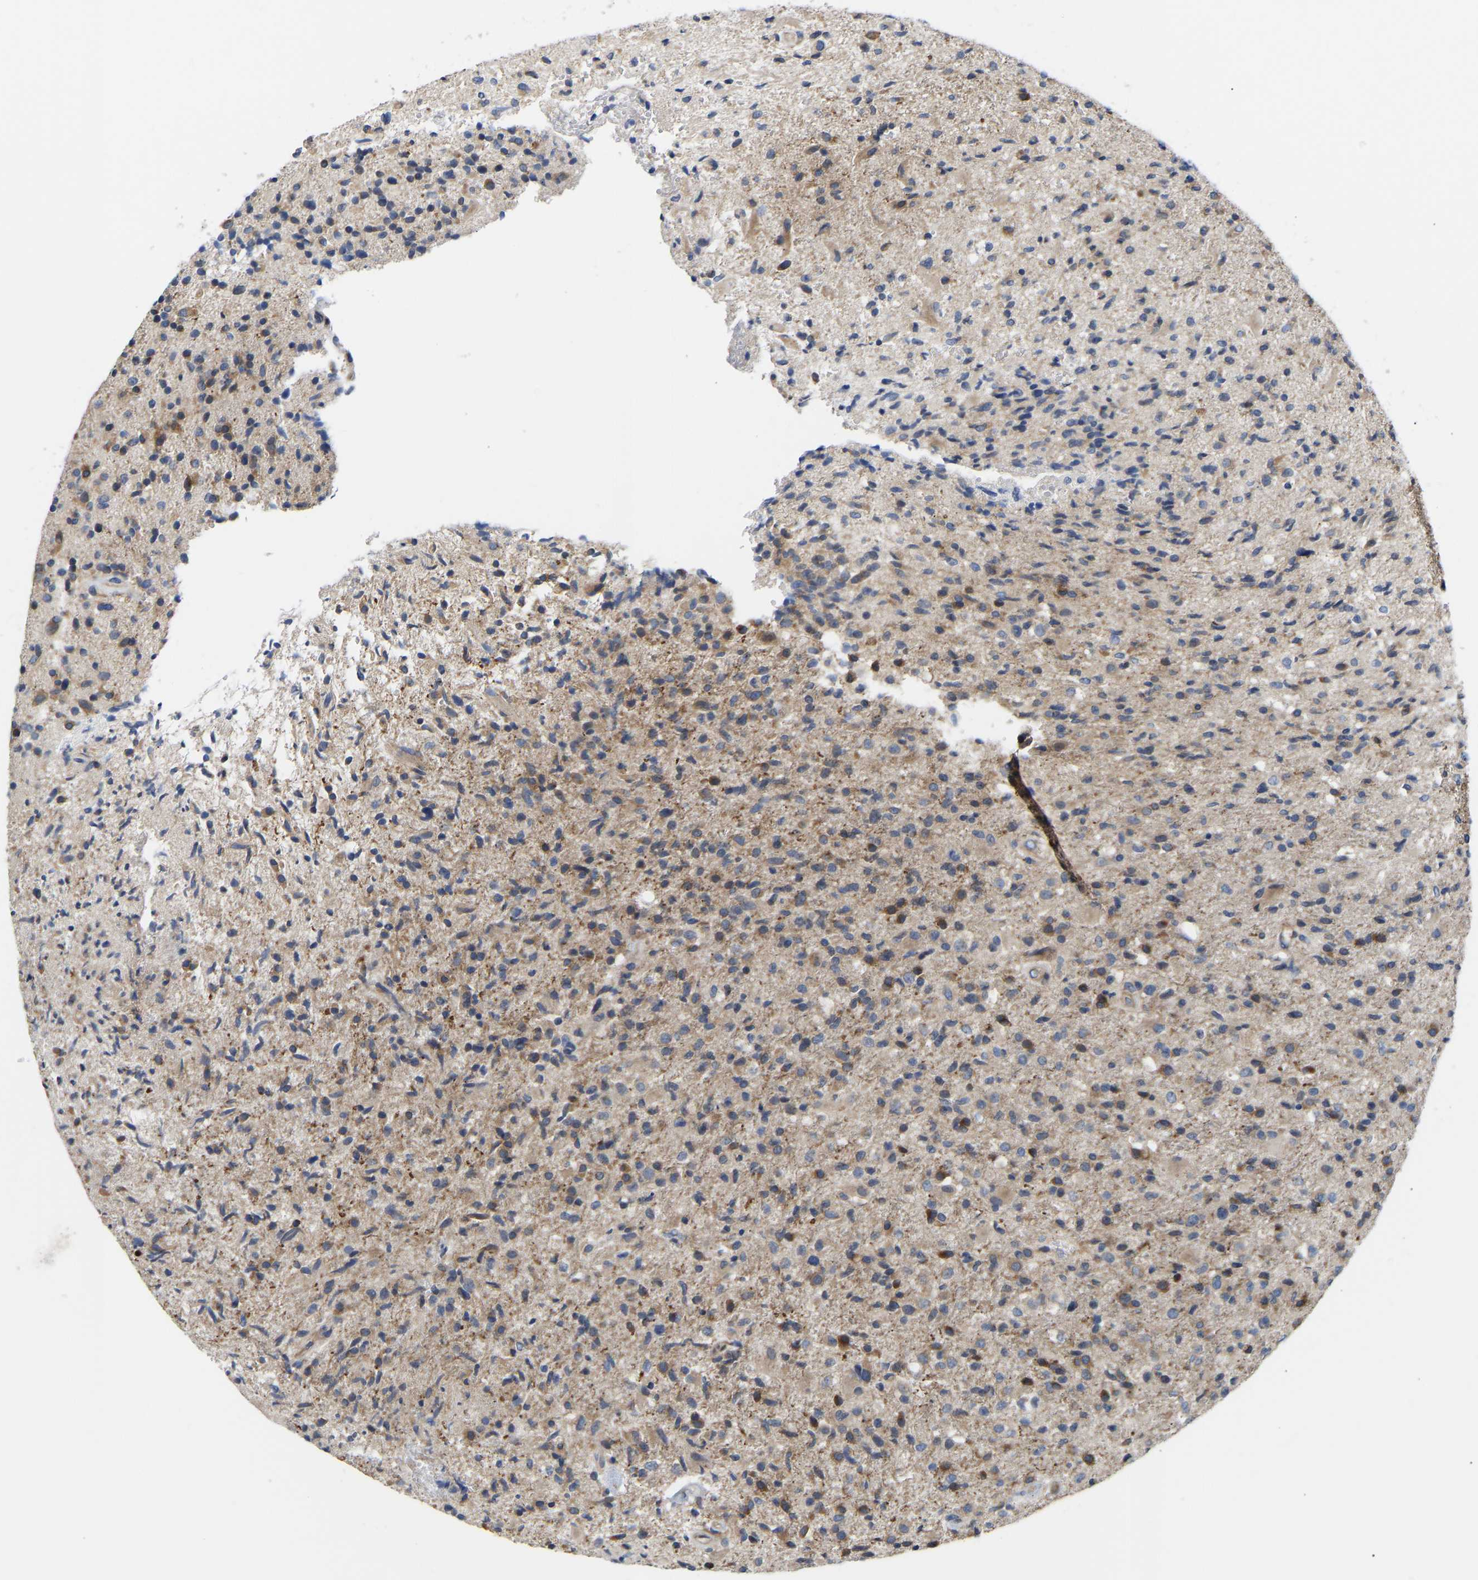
{"staining": {"intensity": "weak", "quantity": "25%-75%", "location": "cytoplasmic/membranous"}, "tissue": "glioma", "cell_type": "Tumor cells", "image_type": "cancer", "snomed": [{"axis": "morphology", "description": "Glioma, malignant, High grade"}, {"axis": "topography", "description": "Brain"}], "caption": "Approximately 25%-75% of tumor cells in human malignant glioma (high-grade) demonstrate weak cytoplasmic/membranous protein expression as visualized by brown immunohistochemical staining.", "gene": "AIMP2", "patient": {"sex": "male", "age": 72}}